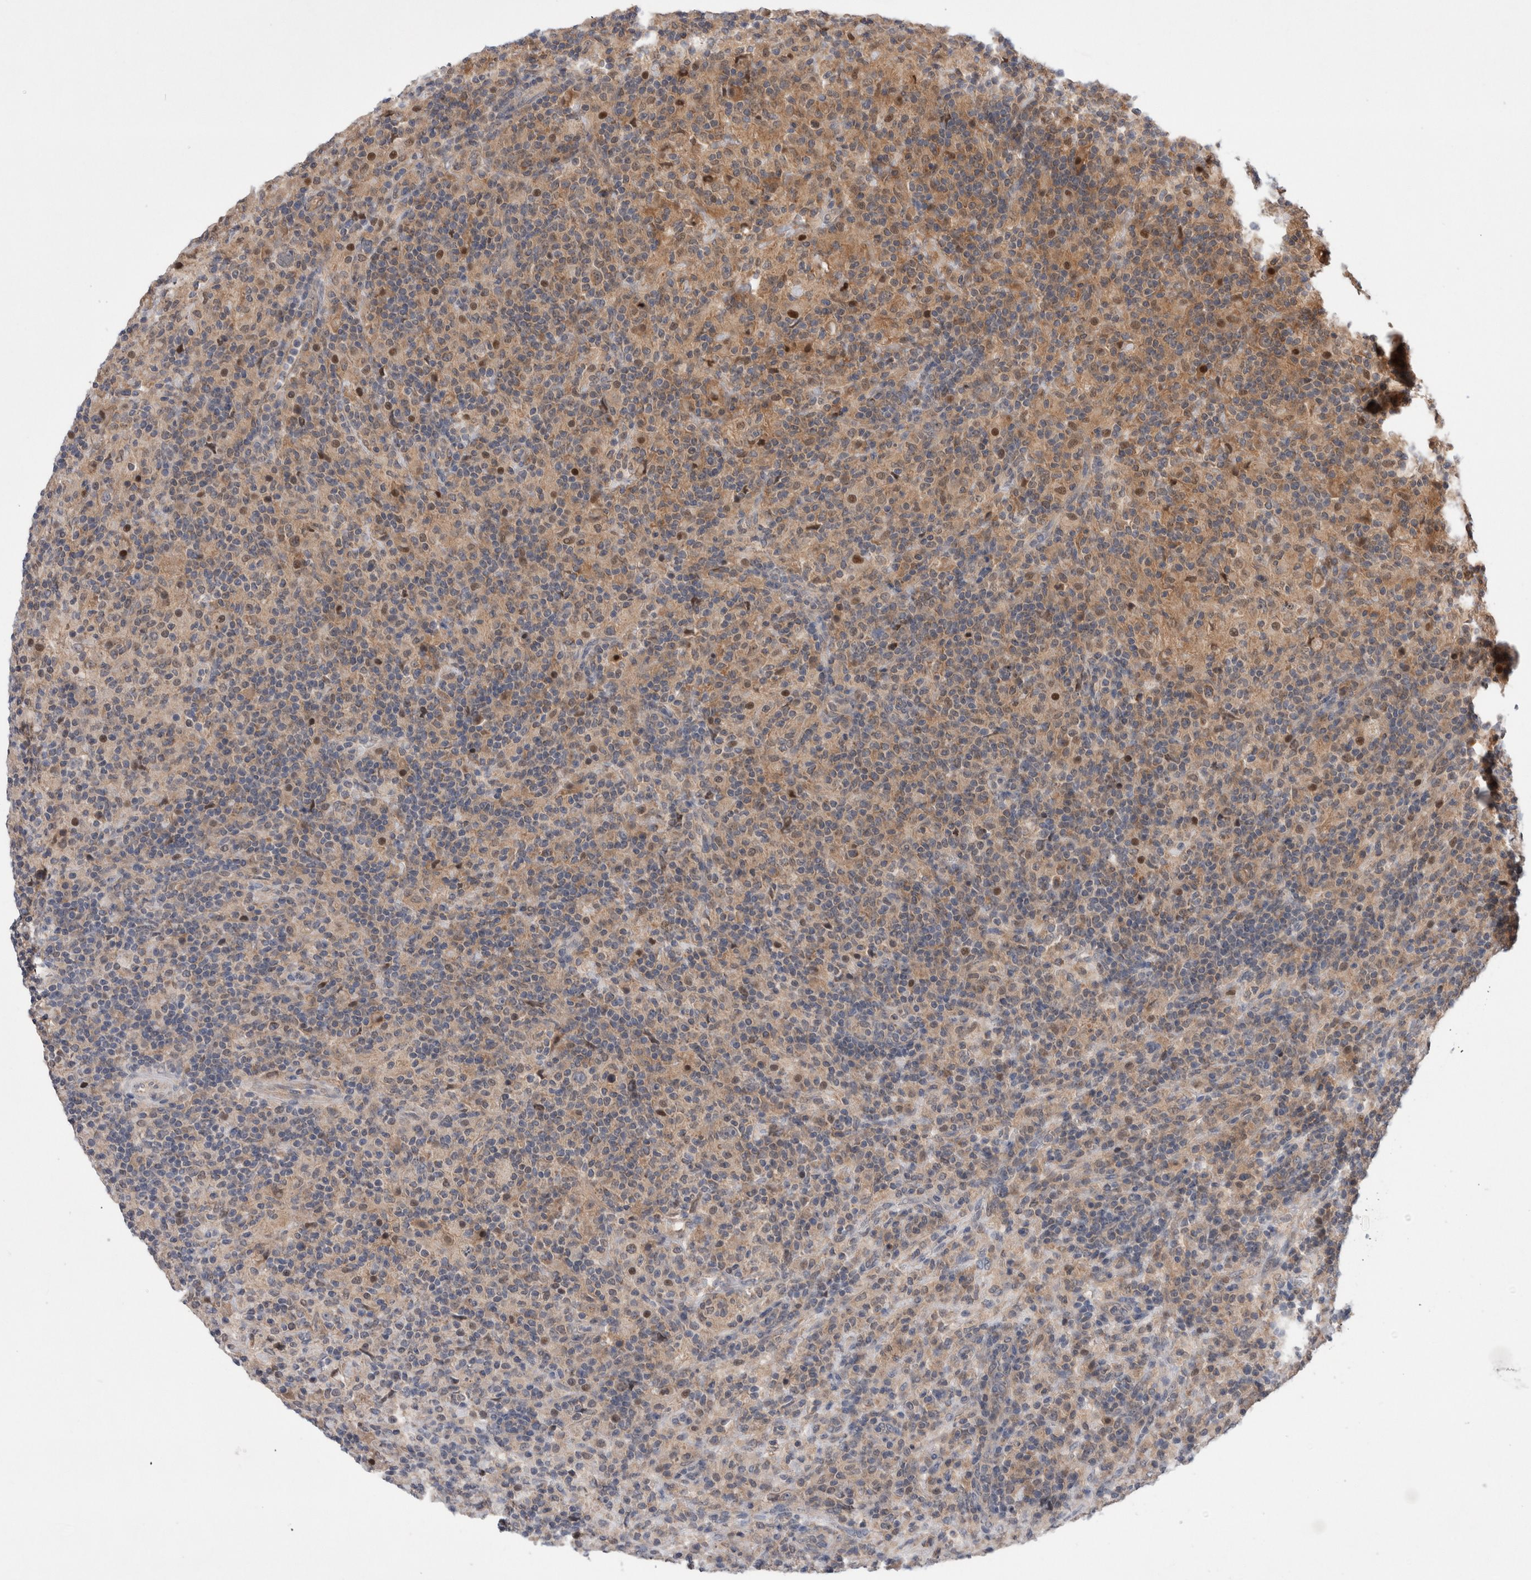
{"staining": {"intensity": "weak", "quantity": "25%-75%", "location": "cytoplasmic/membranous"}, "tissue": "lymphoma", "cell_type": "Tumor cells", "image_type": "cancer", "snomed": [{"axis": "morphology", "description": "Hodgkin's disease, NOS"}, {"axis": "topography", "description": "Lymph node"}], "caption": "This is a micrograph of immunohistochemistry staining of lymphoma, which shows weak expression in the cytoplasmic/membranous of tumor cells.", "gene": "MRPL37", "patient": {"sex": "male", "age": 70}}